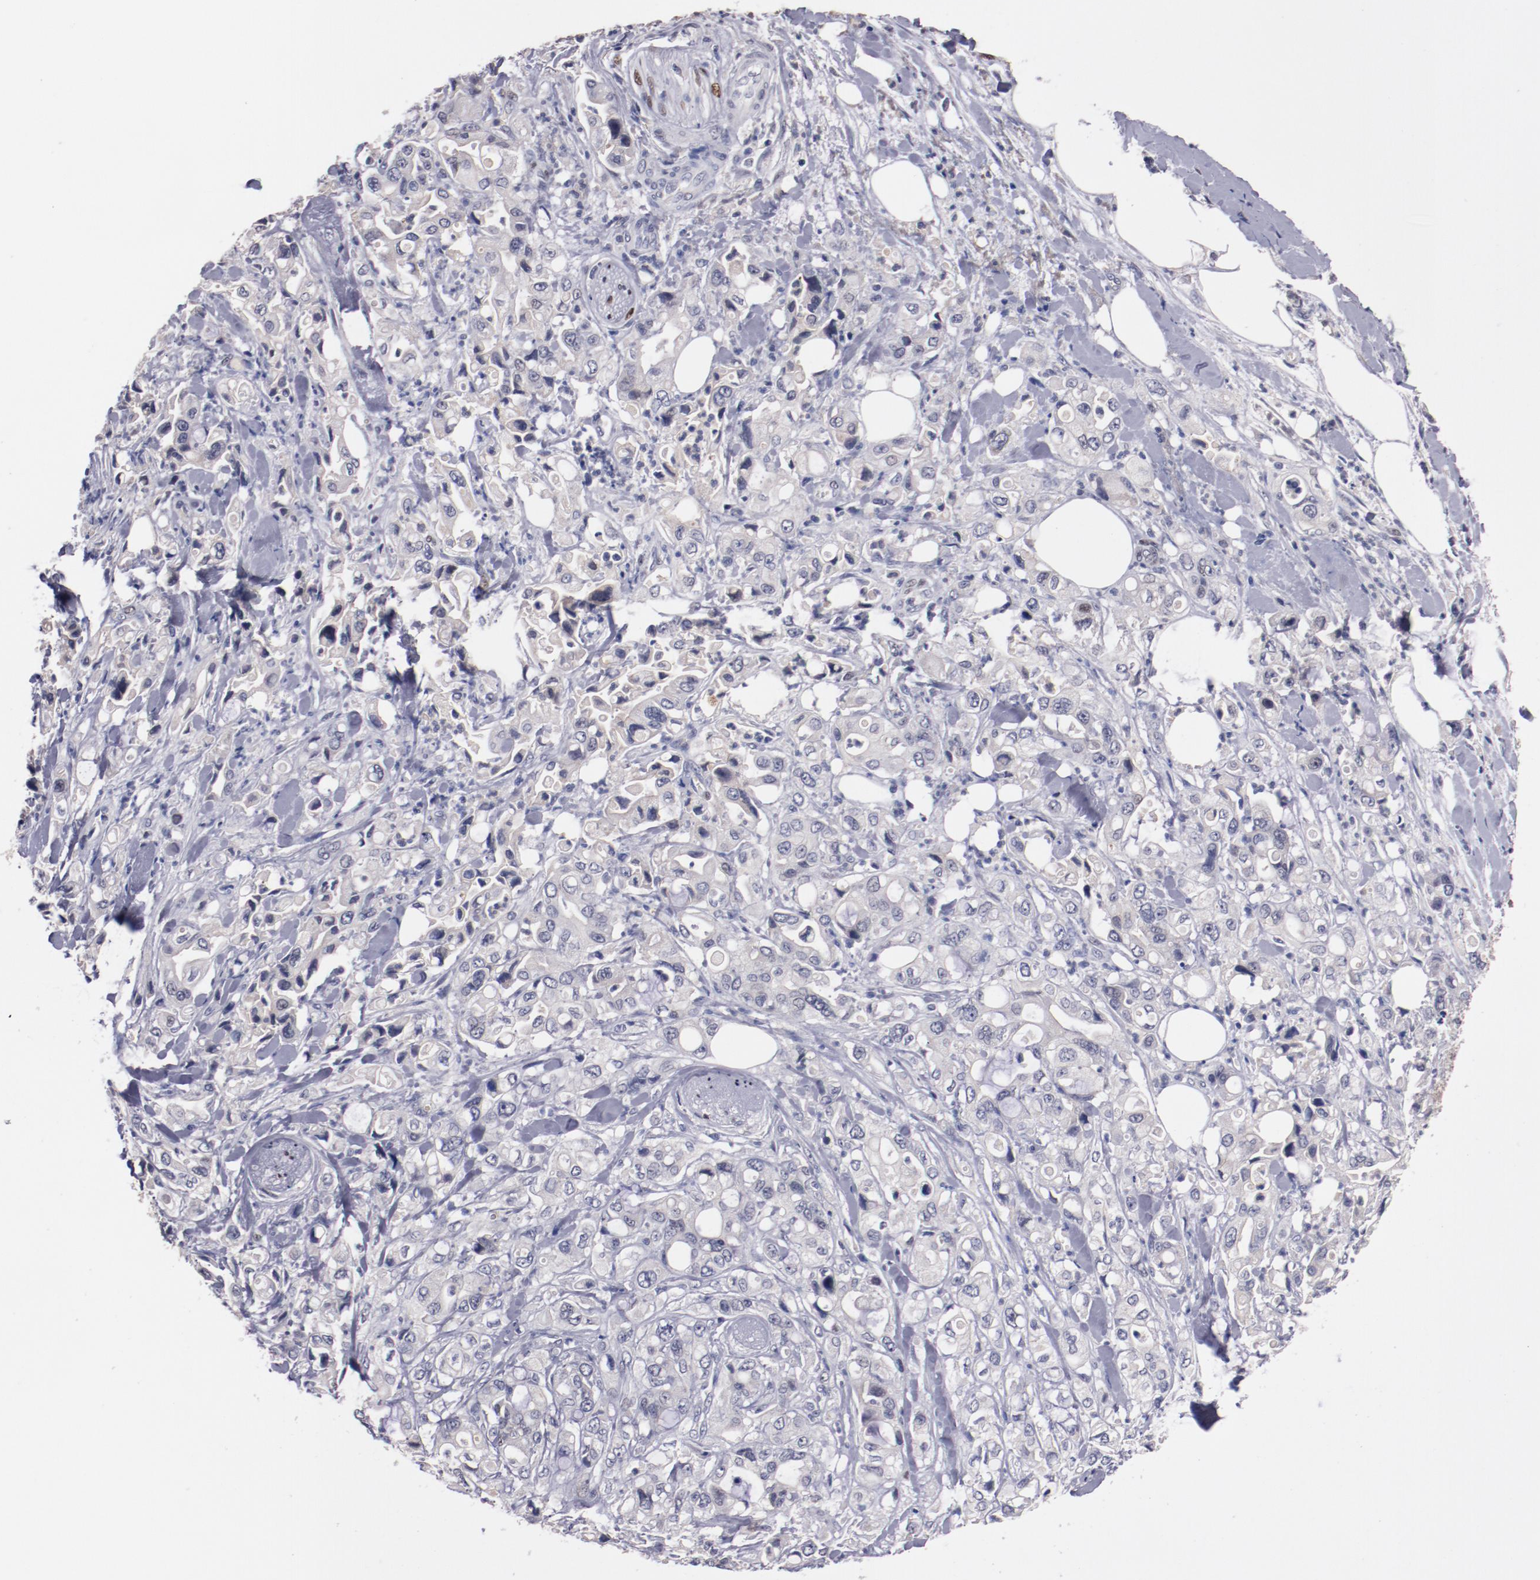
{"staining": {"intensity": "negative", "quantity": "none", "location": "none"}, "tissue": "pancreatic cancer", "cell_type": "Tumor cells", "image_type": "cancer", "snomed": [{"axis": "morphology", "description": "Adenocarcinoma, NOS"}, {"axis": "topography", "description": "Pancreas"}], "caption": "Tumor cells show no significant staining in pancreatic cancer.", "gene": "FAM81A", "patient": {"sex": "male", "age": 70}}